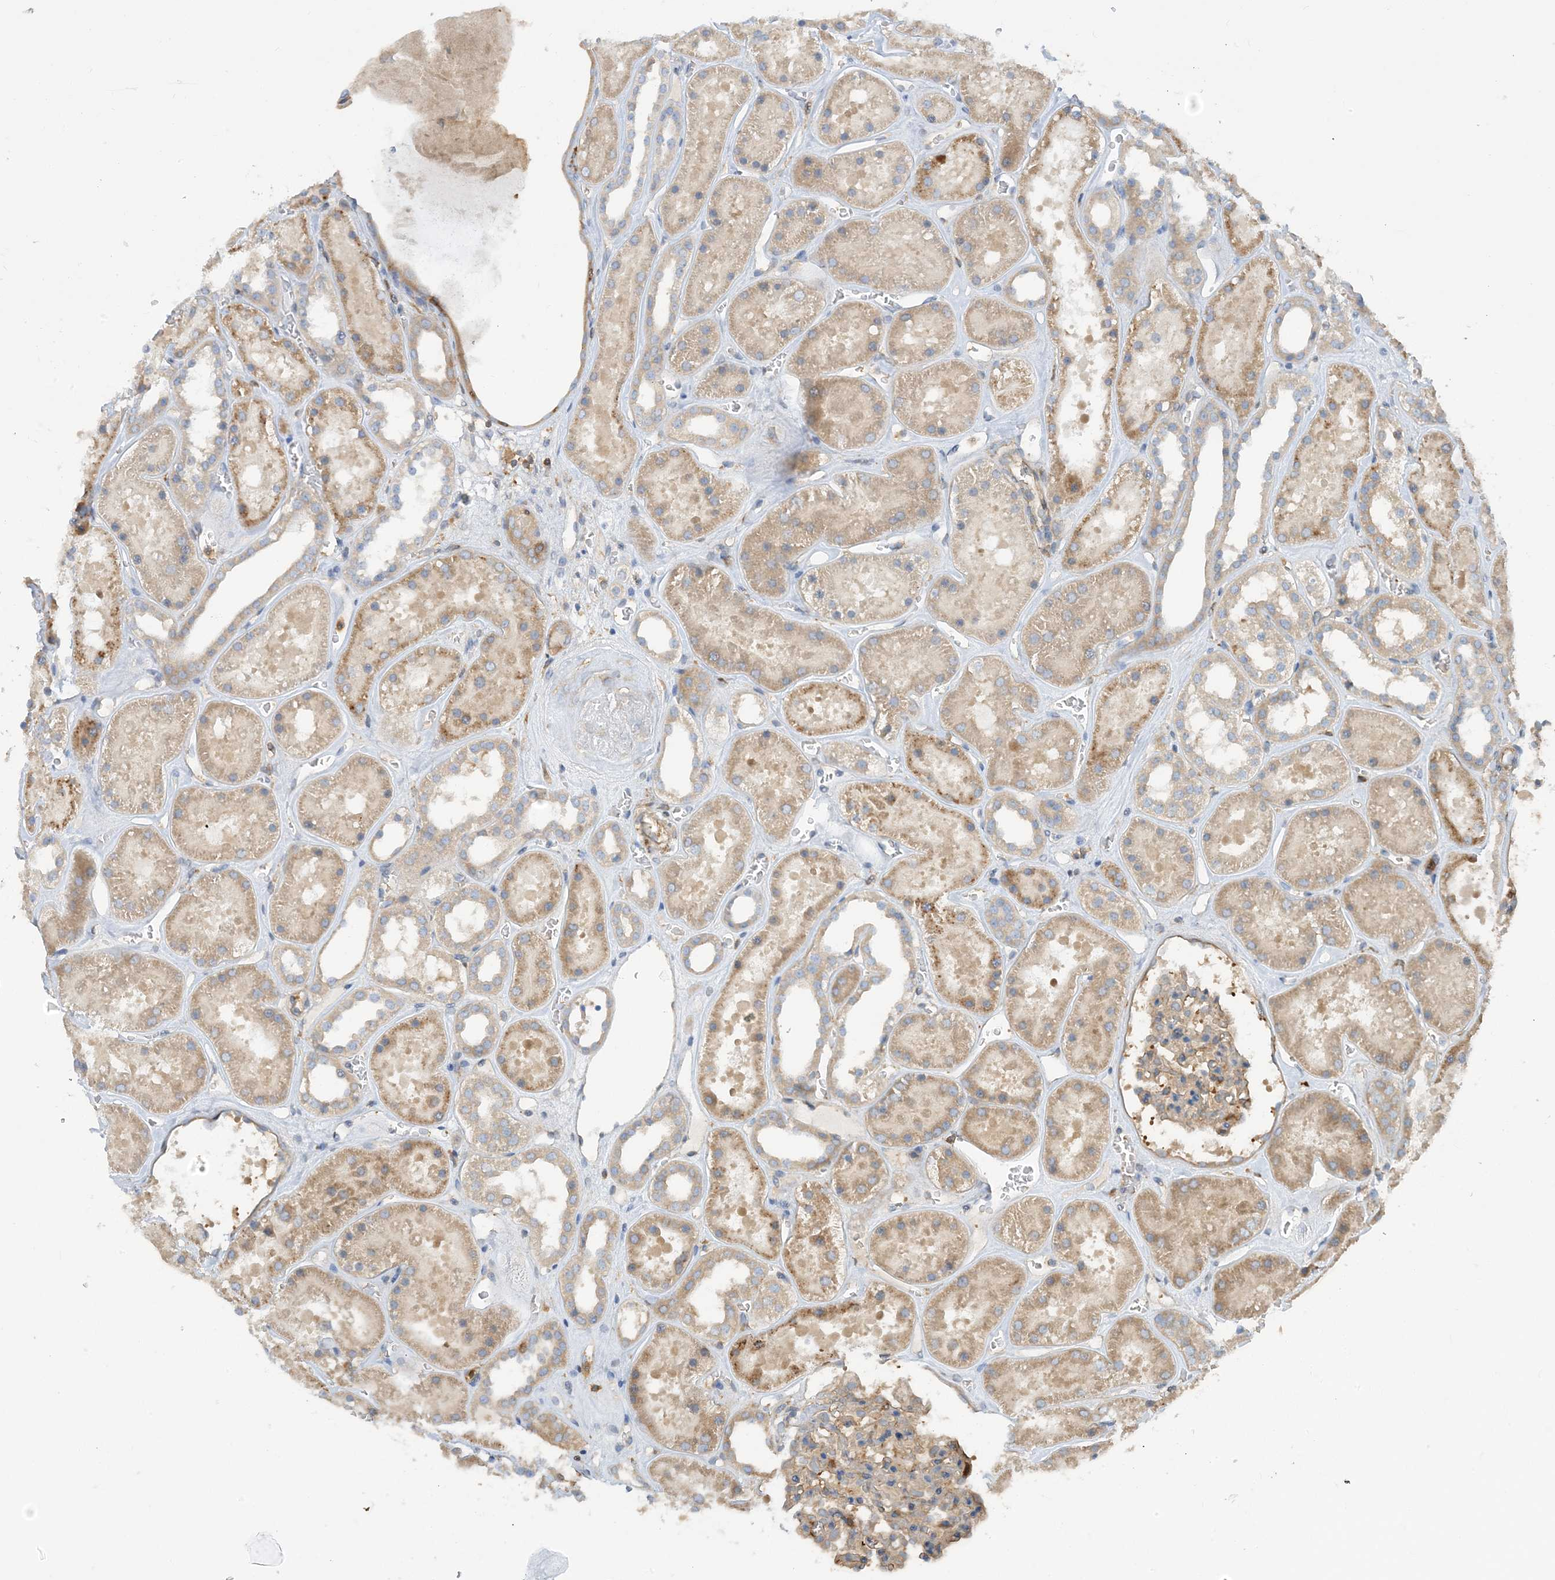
{"staining": {"intensity": "weak", "quantity": "<25%", "location": "cytoplasmic/membranous"}, "tissue": "kidney", "cell_type": "Cells in glomeruli", "image_type": "normal", "snomed": [{"axis": "morphology", "description": "Normal tissue, NOS"}, {"axis": "topography", "description": "Kidney"}], "caption": "The micrograph displays no significant positivity in cells in glomeruli of kidney.", "gene": "SFMBT2", "patient": {"sex": "female", "age": 41}}